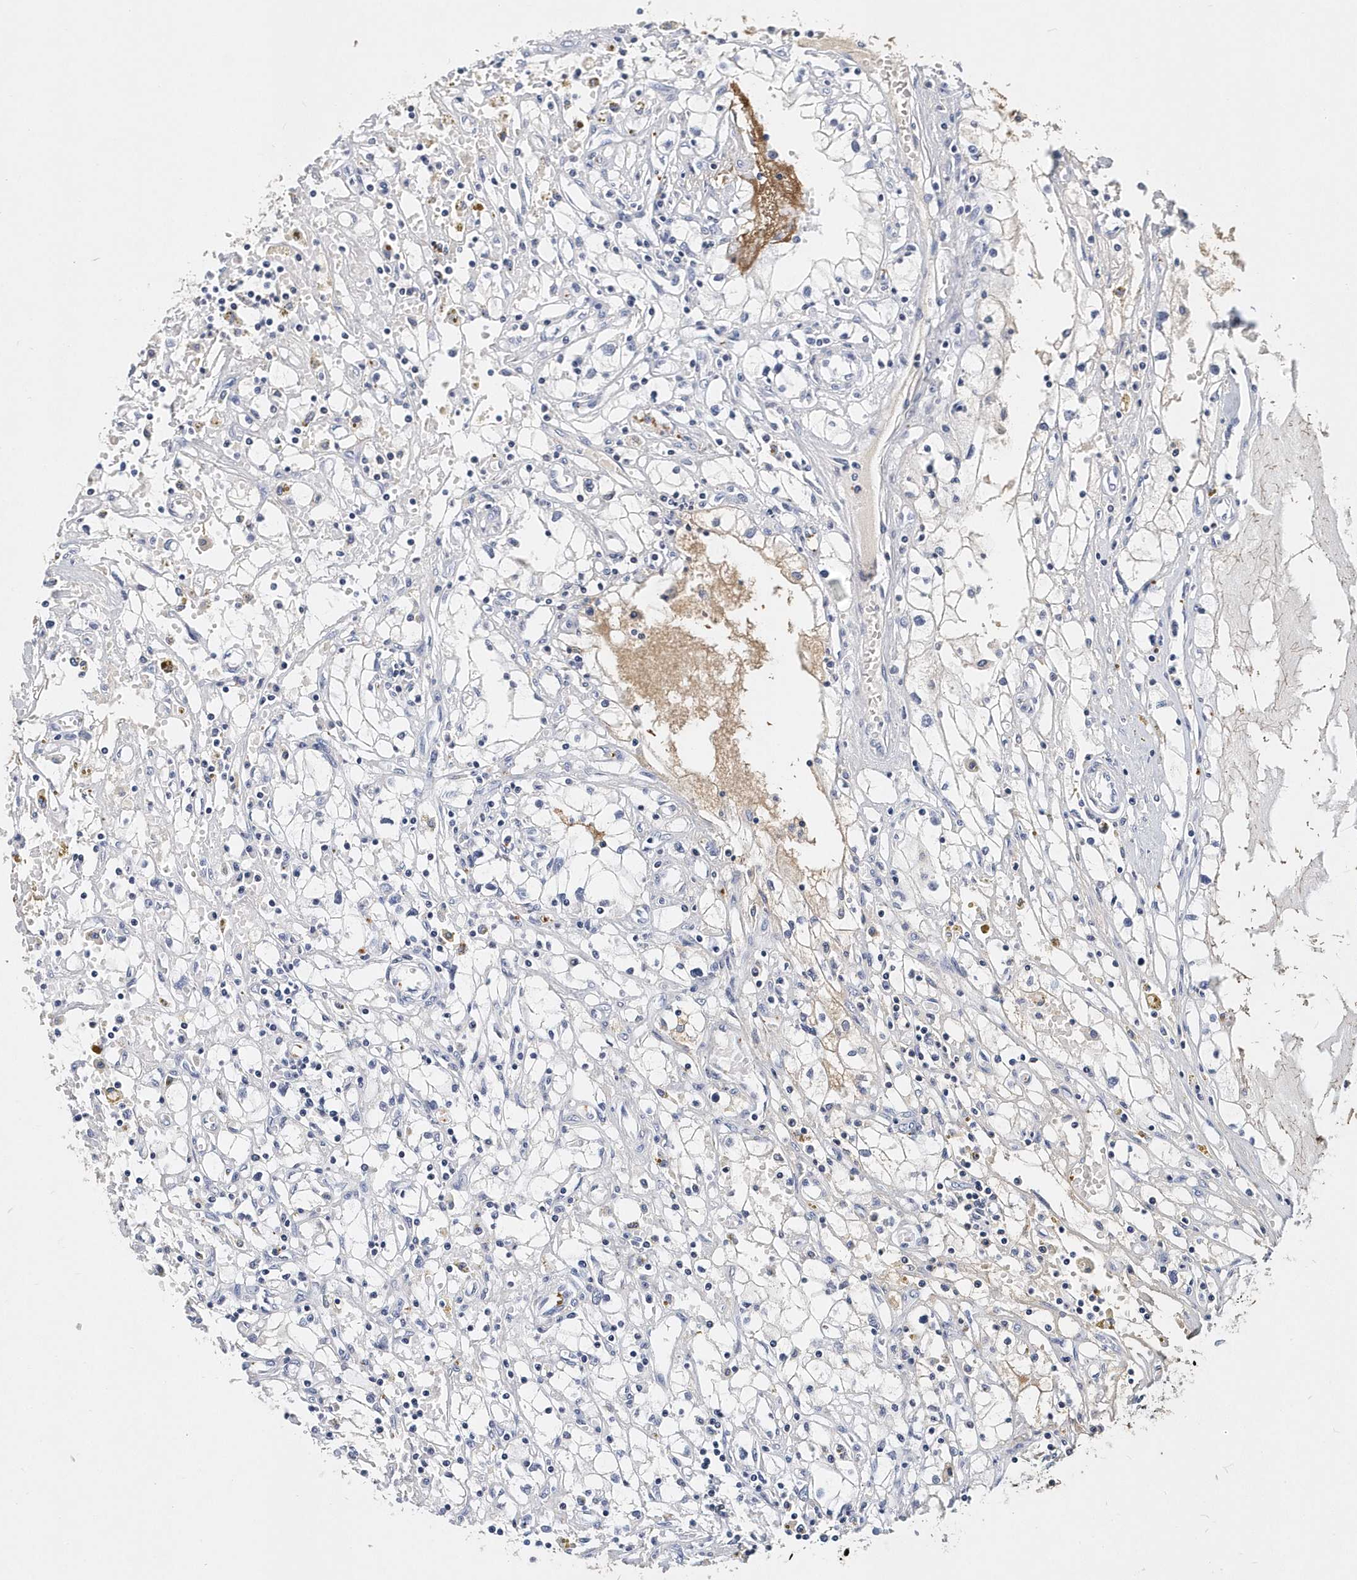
{"staining": {"intensity": "negative", "quantity": "none", "location": "none"}, "tissue": "renal cancer", "cell_type": "Tumor cells", "image_type": "cancer", "snomed": [{"axis": "morphology", "description": "Adenocarcinoma, NOS"}, {"axis": "topography", "description": "Kidney"}], "caption": "This is a histopathology image of immunohistochemistry staining of renal adenocarcinoma, which shows no staining in tumor cells.", "gene": "ITGA2B", "patient": {"sex": "male", "age": 56}}